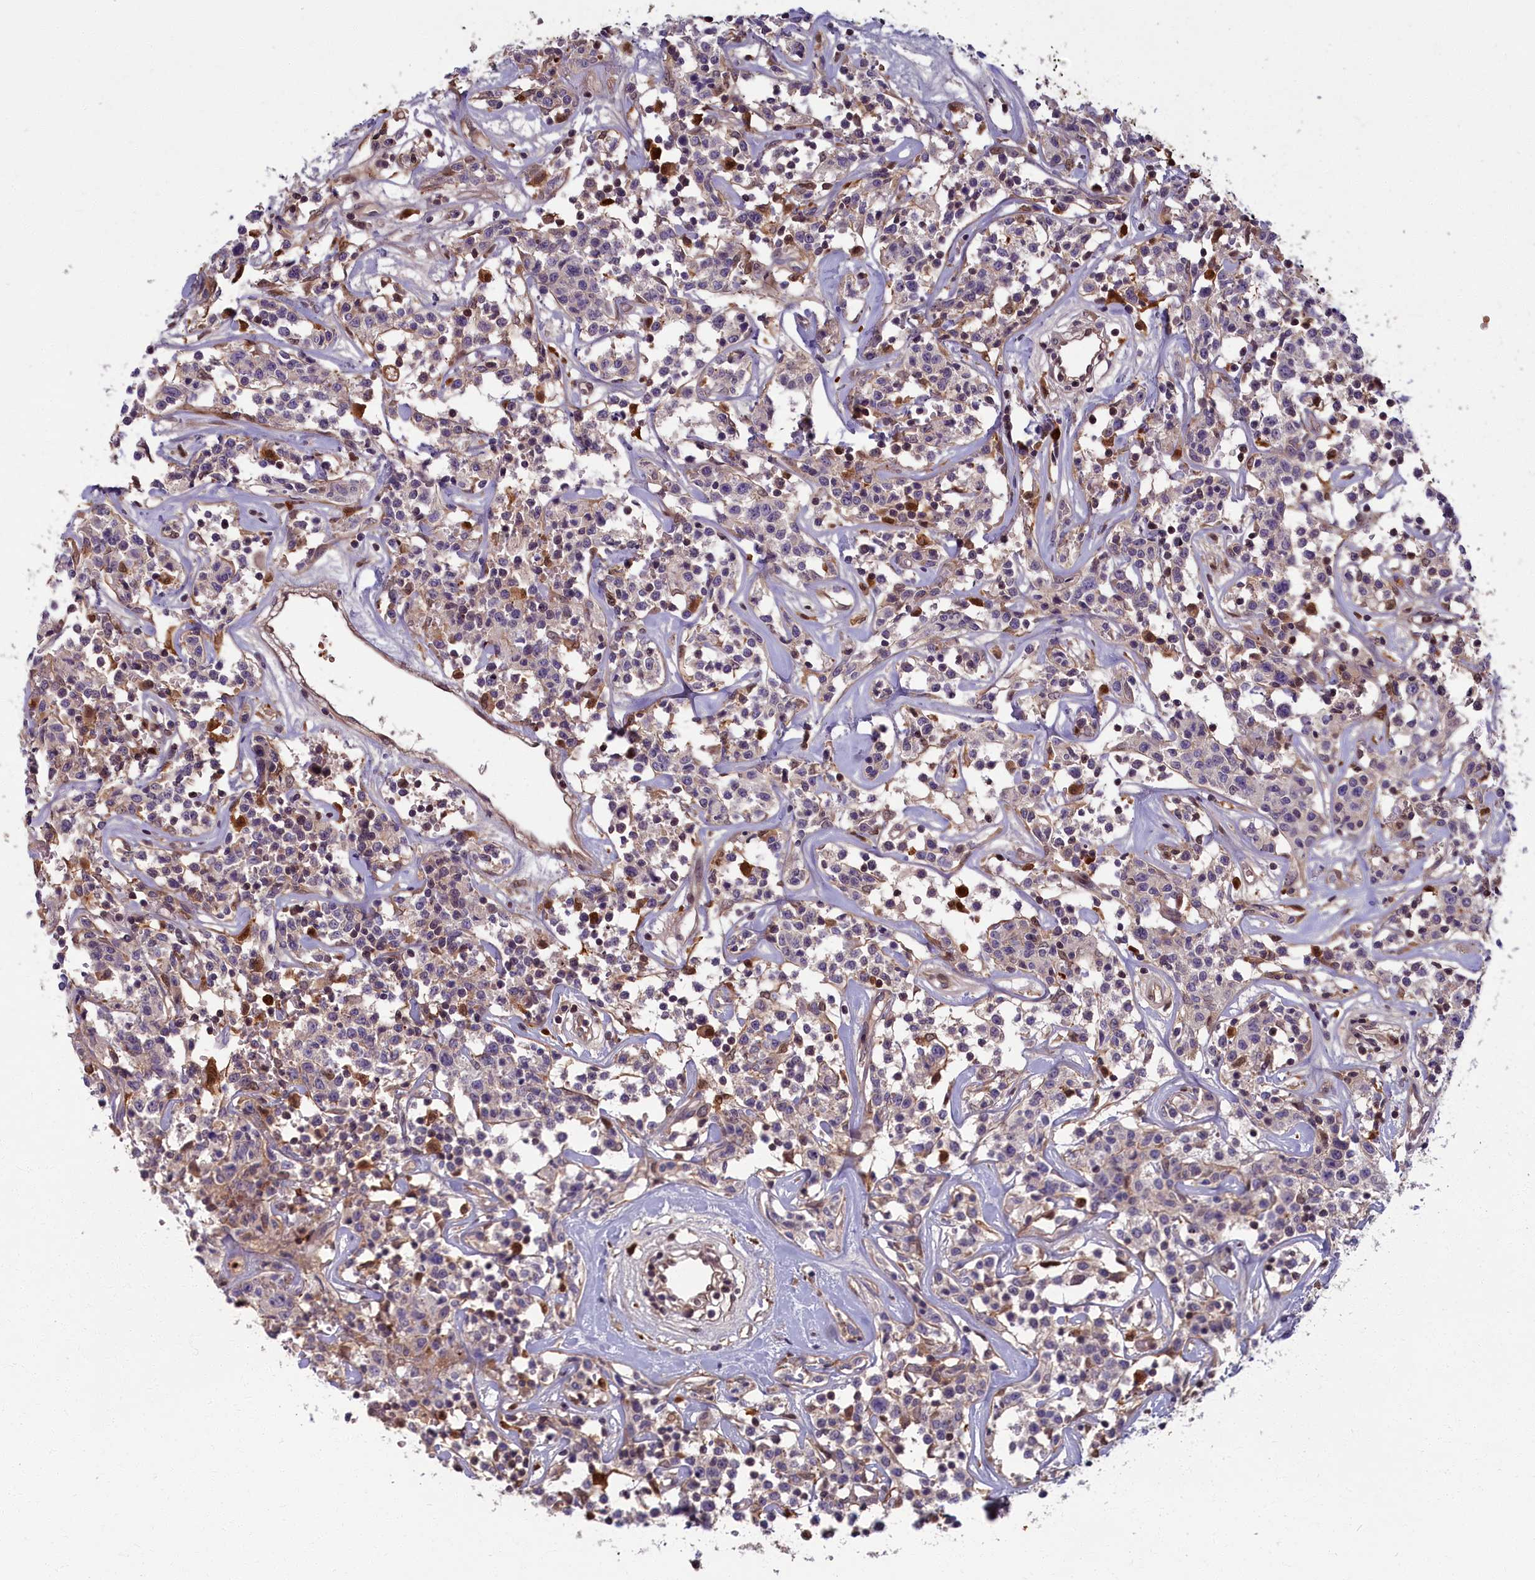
{"staining": {"intensity": "negative", "quantity": "none", "location": "none"}, "tissue": "lymphoma", "cell_type": "Tumor cells", "image_type": "cancer", "snomed": [{"axis": "morphology", "description": "Malignant lymphoma, non-Hodgkin's type, Low grade"}, {"axis": "topography", "description": "Small intestine"}], "caption": "Tumor cells are negative for protein expression in human low-grade malignant lymphoma, non-Hodgkin's type.", "gene": "BLVRB", "patient": {"sex": "female", "age": 59}}